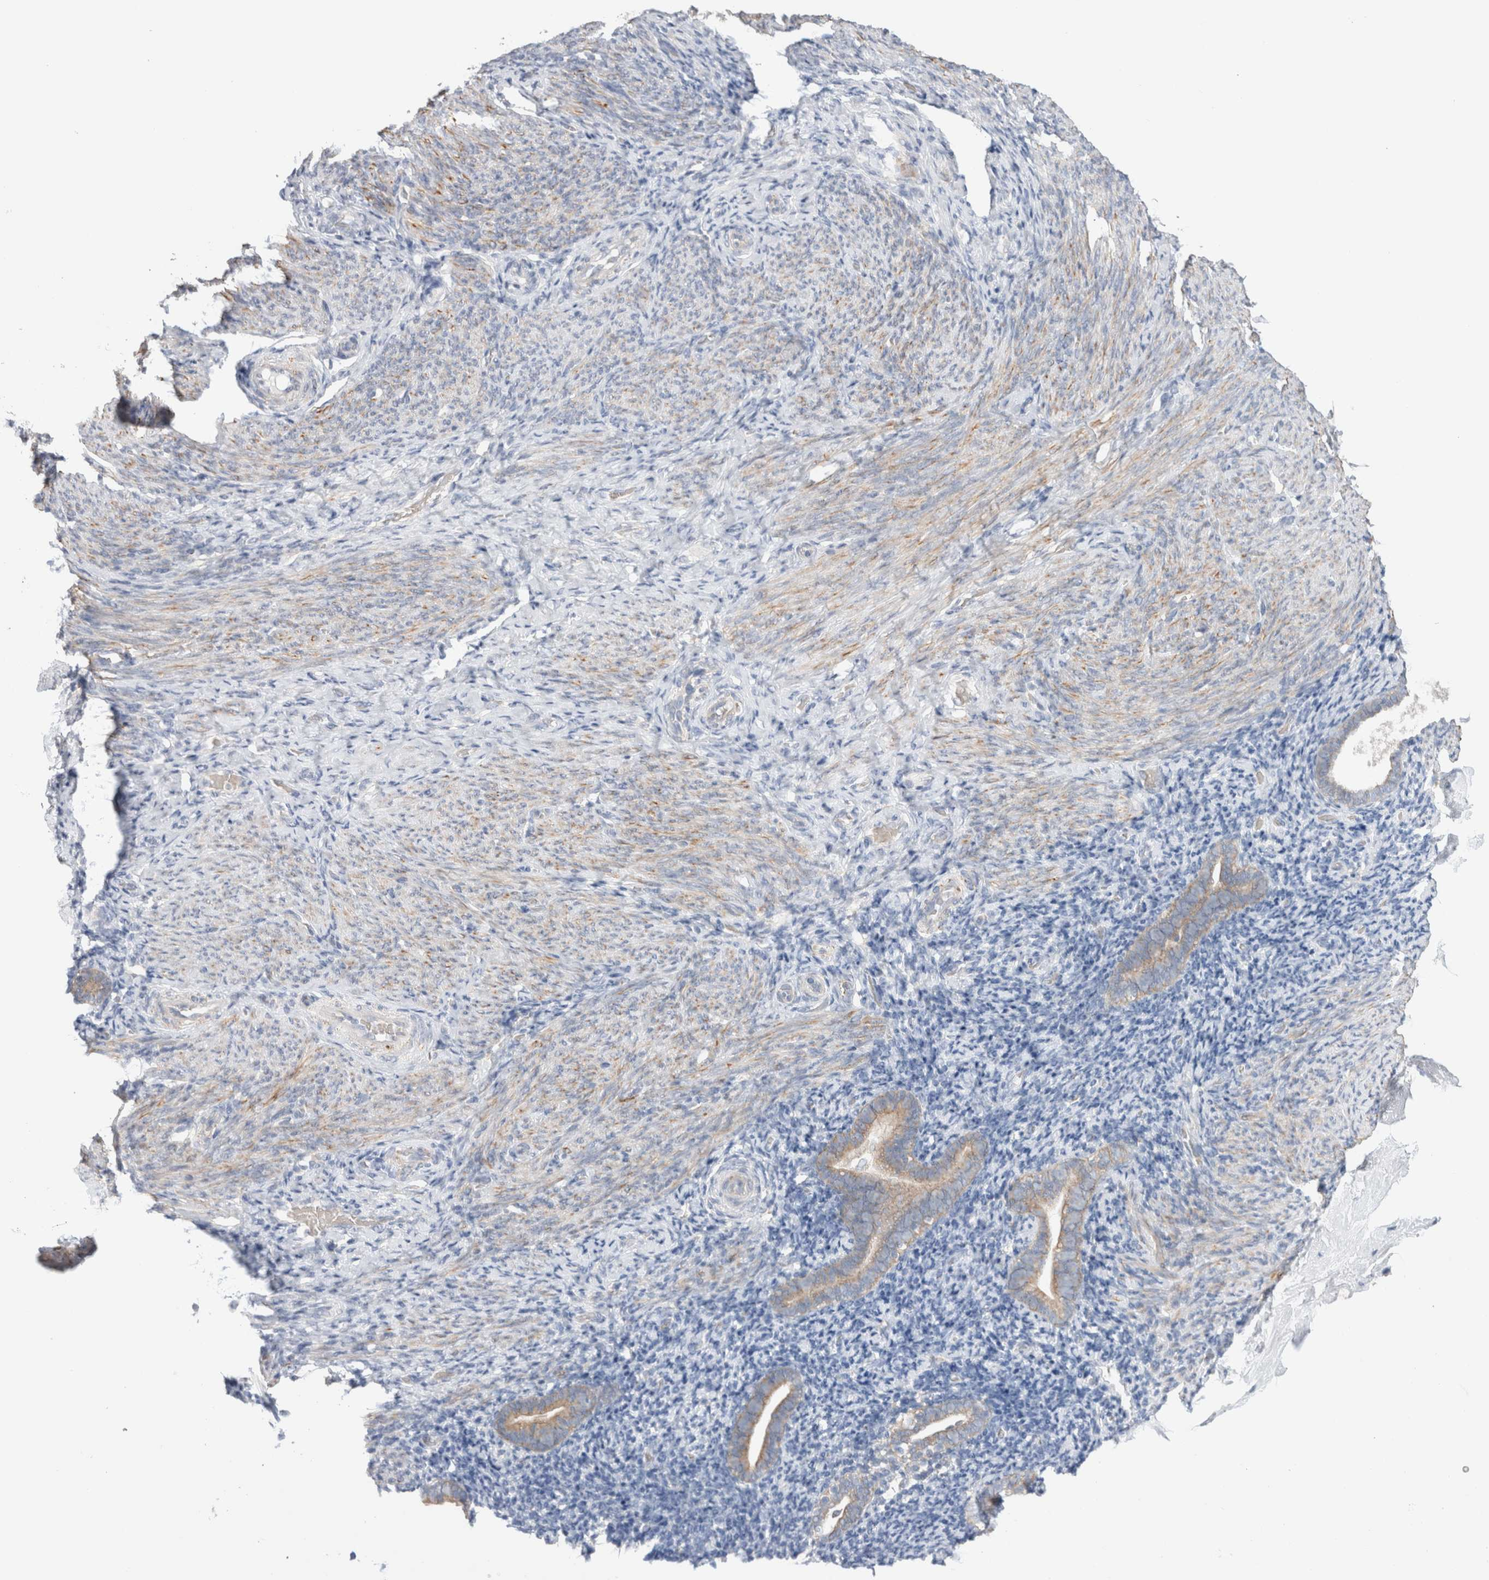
{"staining": {"intensity": "negative", "quantity": "none", "location": "none"}, "tissue": "endometrium", "cell_type": "Cells in endometrial stroma", "image_type": "normal", "snomed": [{"axis": "morphology", "description": "Normal tissue, NOS"}, {"axis": "topography", "description": "Endometrium"}], "caption": "Cells in endometrial stroma show no significant protein staining in unremarkable endometrium. (Brightfield microscopy of DAB (3,3'-diaminobenzidine) immunohistochemistry (IHC) at high magnification).", "gene": "NDOR1", "patient": {"sex": "female", "age": 51}}